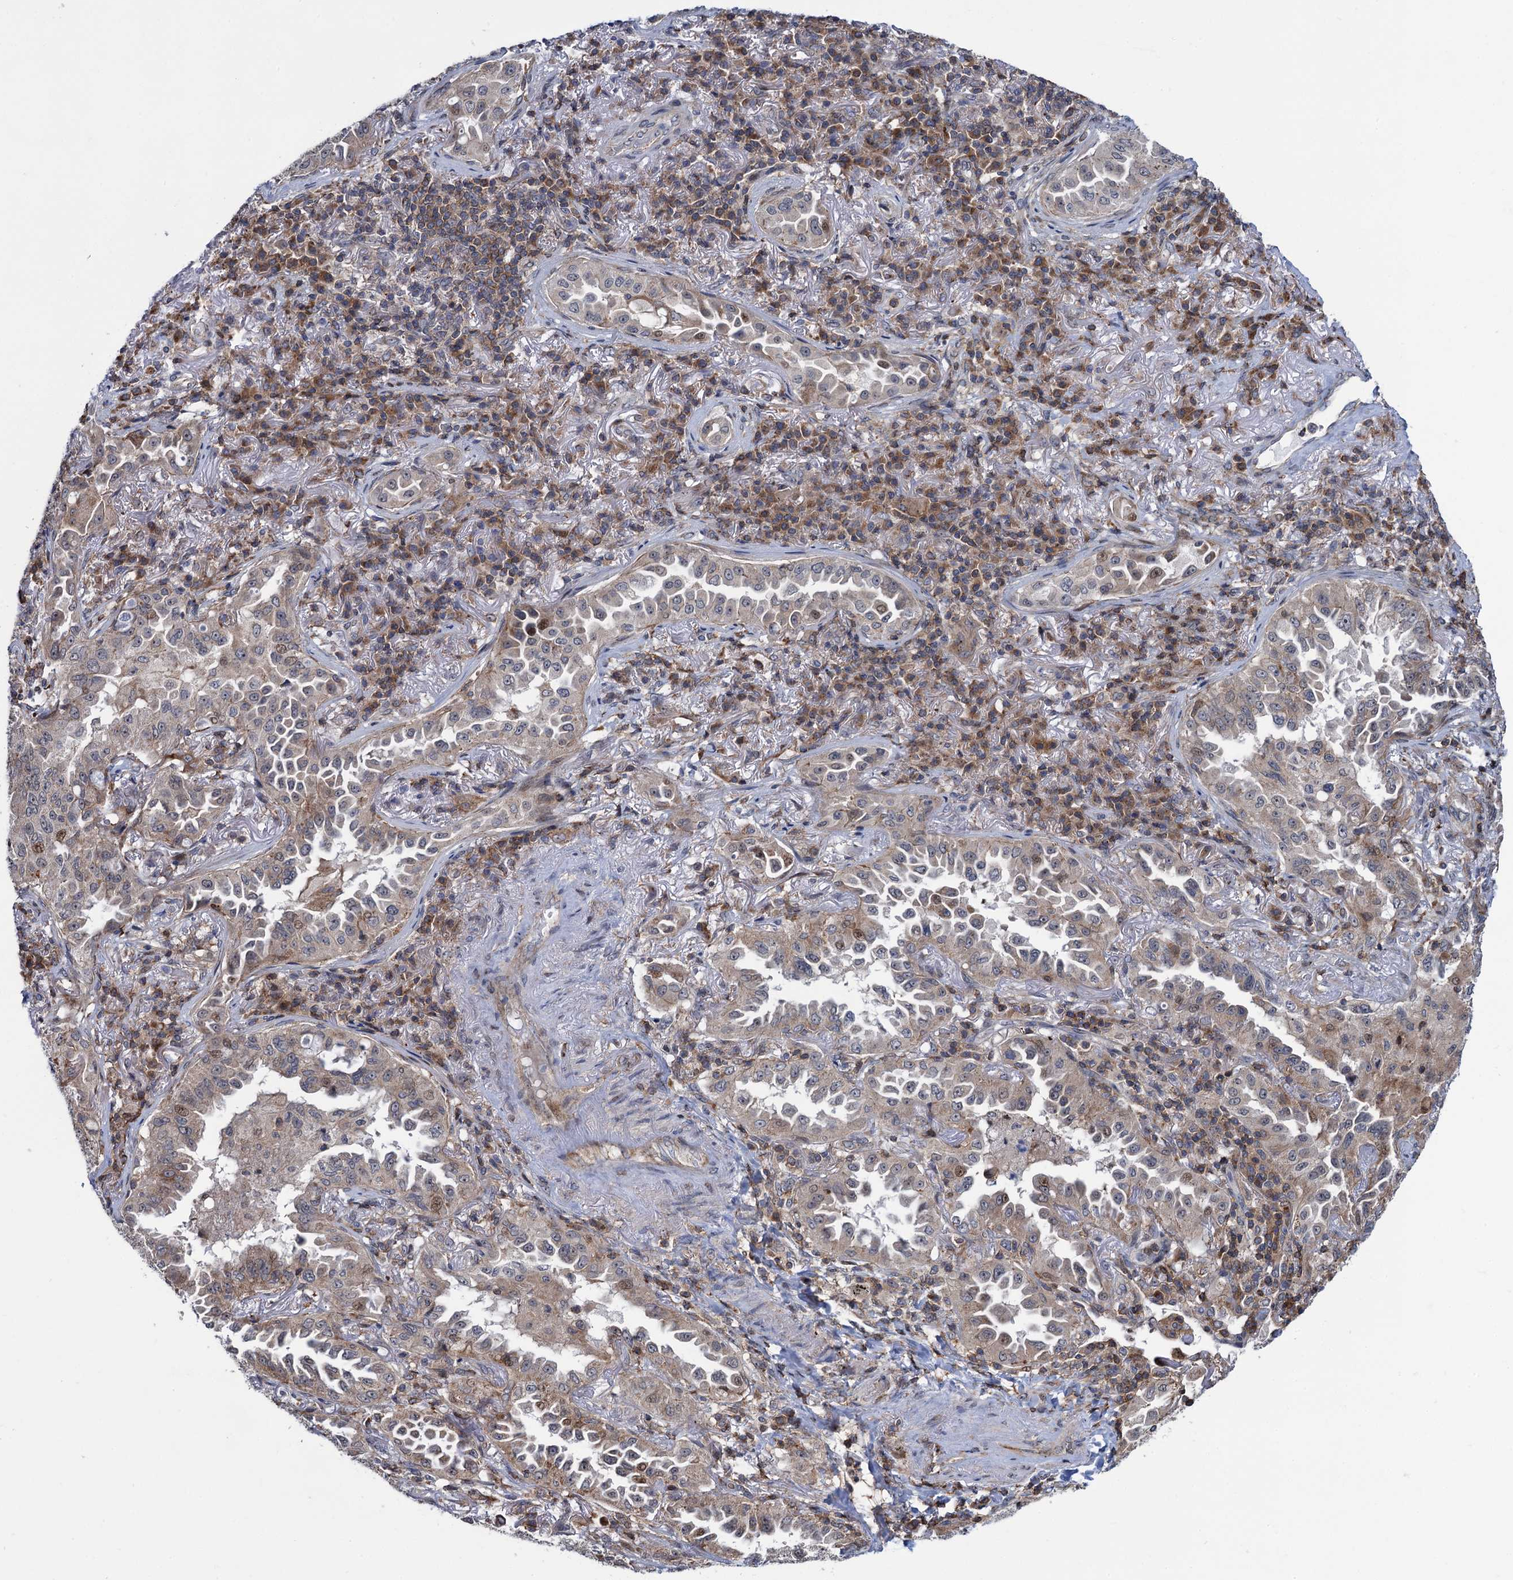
{"staining": {"intensity": "weak", "quantity": "25%-75%", "location": "cytoplasmic/membranous"}, "tissue": "lung cancer", "cell_type": "Tumor cells", "image_type": "cancer", "snomed": [{"axis": "morphology", "description": "Adenocarcinoma, NOS"}, {"axis": "topography", "description": "Lung"}], "caption": "A high-resolution image shows immunohistochemistry staining of lung cancer, which reveals weak cytoplasmic/membranous positivity in approximately 25%-75% of tumor cells.", "gene": "CCDC102A", "patient": {"sex": "female", "age": 69}}